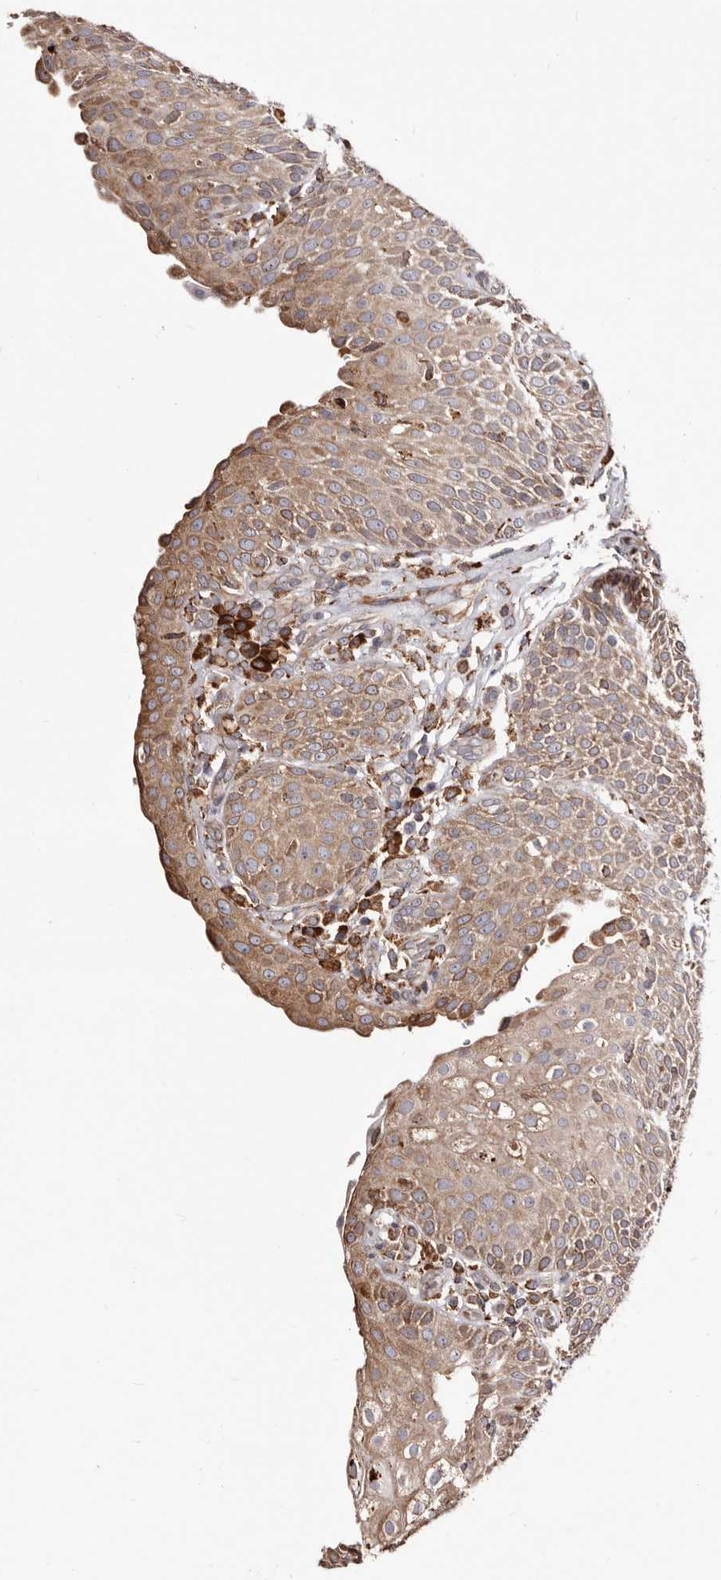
{"staining": {"intensity": "moderate", "quantity": "25%-75%", "location": "cytoplasmic/membranous"}, "tissue": "urinary bladder", "cell_type": "Urothelial cells", "image_type": "normal", "snomed": [{"axis": "morphology", "description": "Normal tissue, NOS"}, {"axis": "topography", "description": "Urinary bladder"}], "caption": "Protein expression analysis of normal urinary bladder shows moderate cytoplasmic/membranous staining in approximately 25%-75% of urothelial cells. Immunohistochemistry stains the protein in brown and the nuclei are stained blue.", "gene": "ACBD6", "patient": {"sex": "female", "age": 62}}